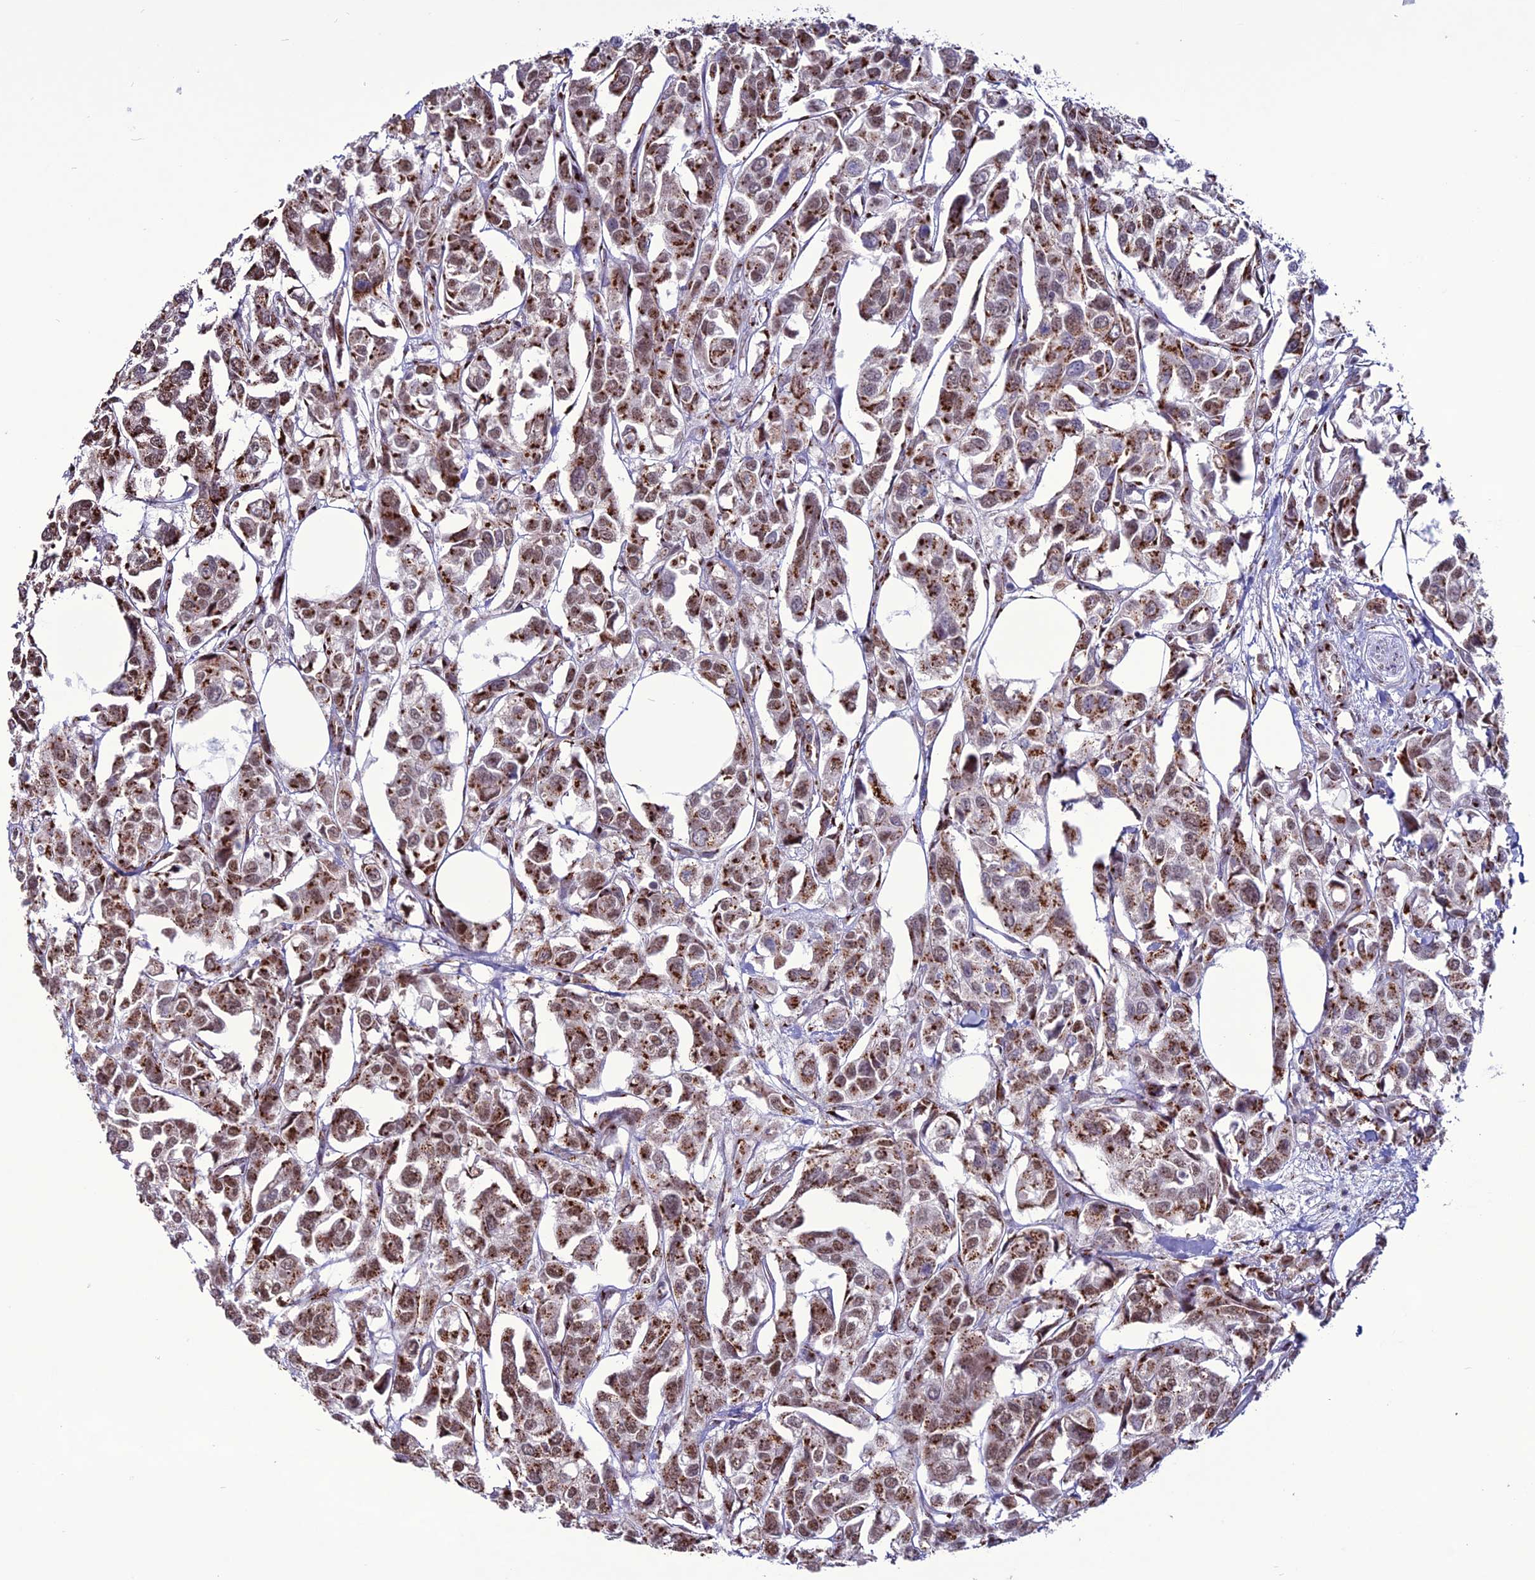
{"staining": {"intensity": "moderate", "quantity": ">75%", "location": "cytoplasmic/membranous,nuclear"}, "tissue": "urothelial cancer", "cell_type": "Tumor cells", "image_type": "cancer", "snomed": [{"axis": "morphology", "description": "Urothelial carcinoma, High grade"}, {"axis": "topography", "description": "Urinary bladder"}], "caption": "The image exhibits staining of urothelial cancer, revealing moderate cytoplasmic/membranous and nuclear protein expression (brown color) within tumor cells.", "gene": "PLEKHA4", "patient": {"sex": "male", "age": 67}}